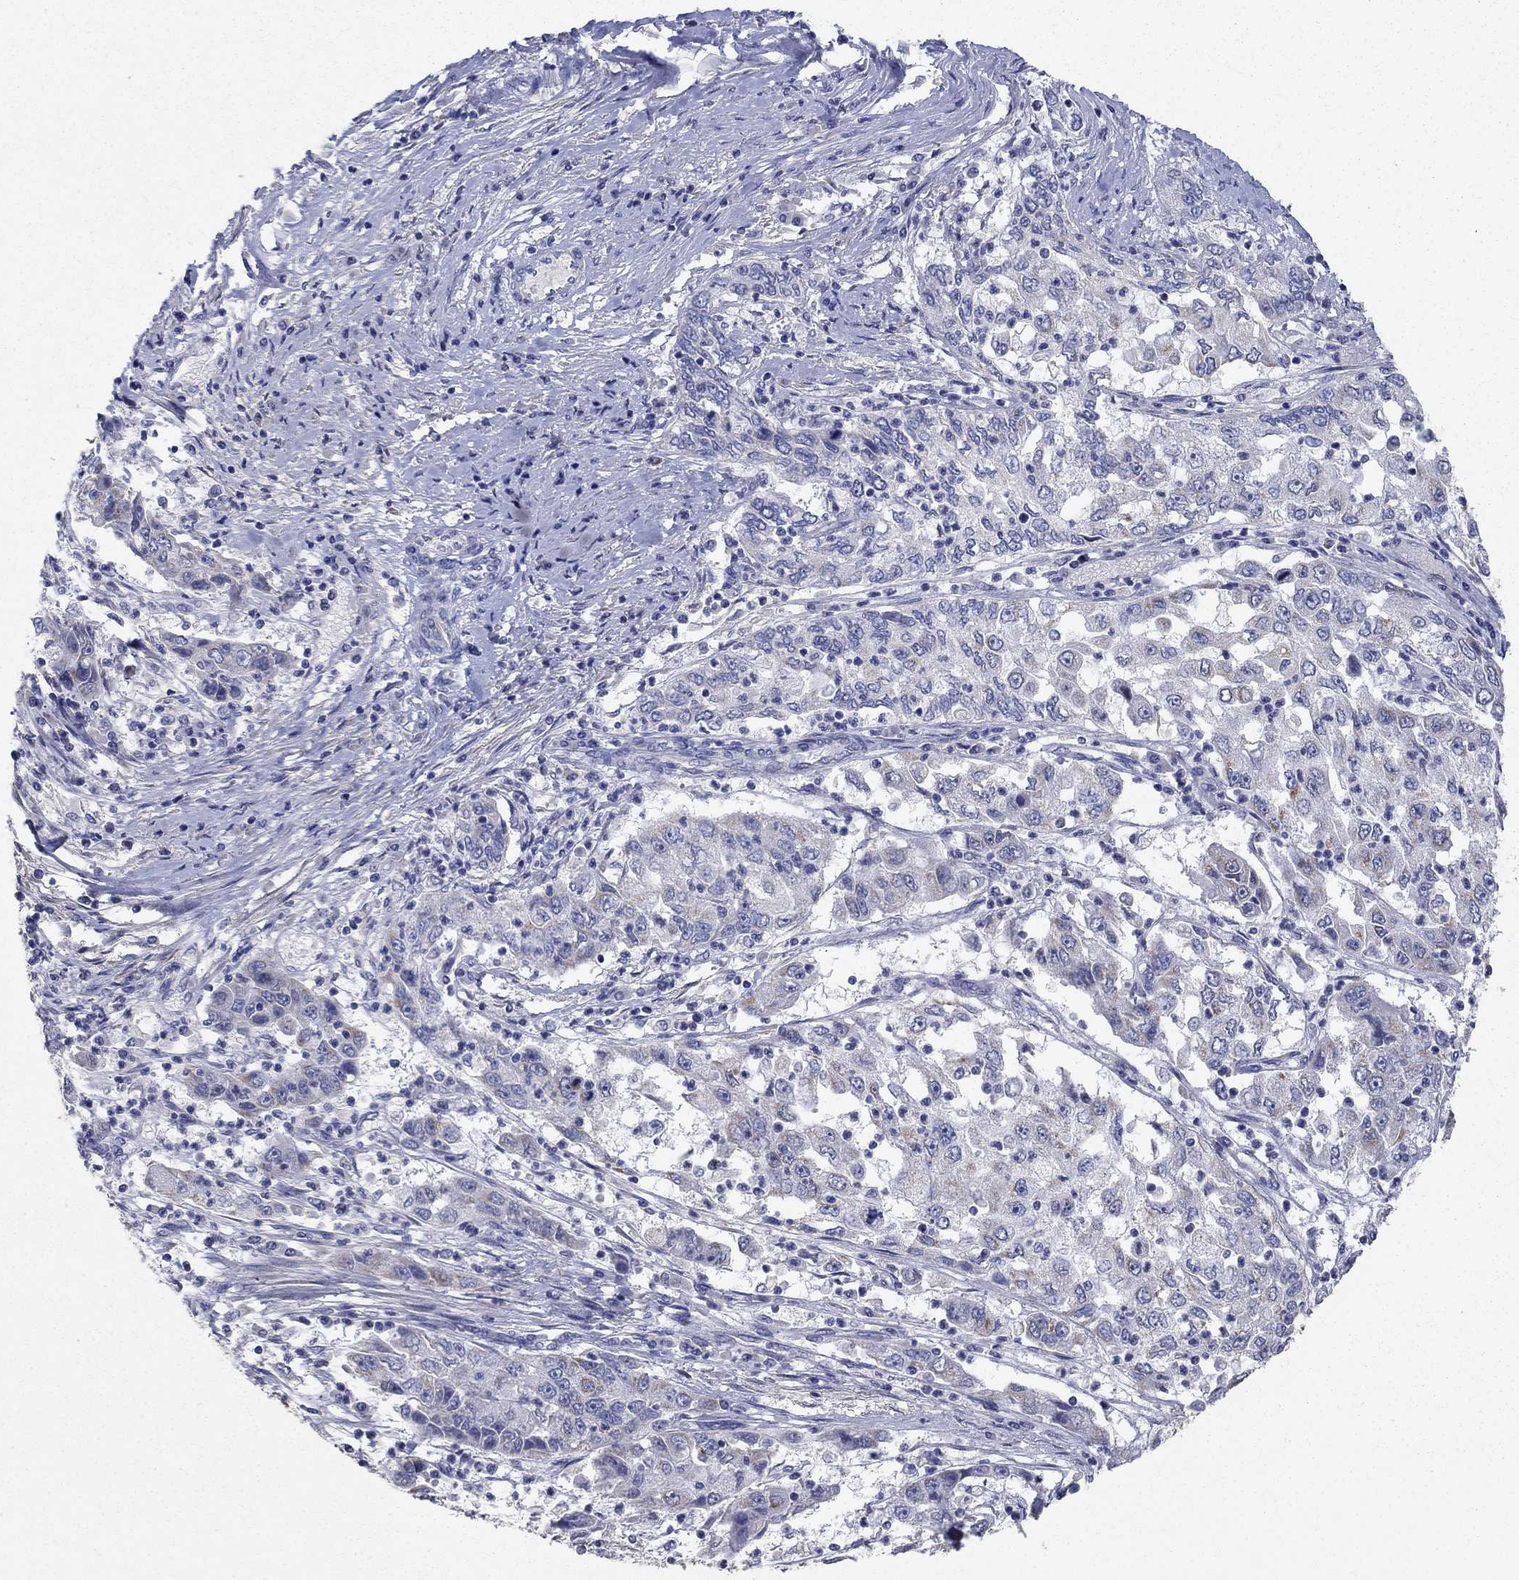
{"staining": {"intensity": "negative", "quantity": "none", "location": "none"}, "tissue": "cervical cancer", "cell_type": "Tumor cells", "image_type": "cancer", "snomed": [{"axis": "morphology", "description": "Squamous cell carcinoma, NOS"}, {"axis": "topography", "description": "Cervix"}], "caption": "Tumor cells are negative for protein expression in human cervical cancer.", "gene": "PTGDS", "patient": {"sex": "female", "age": 36}}